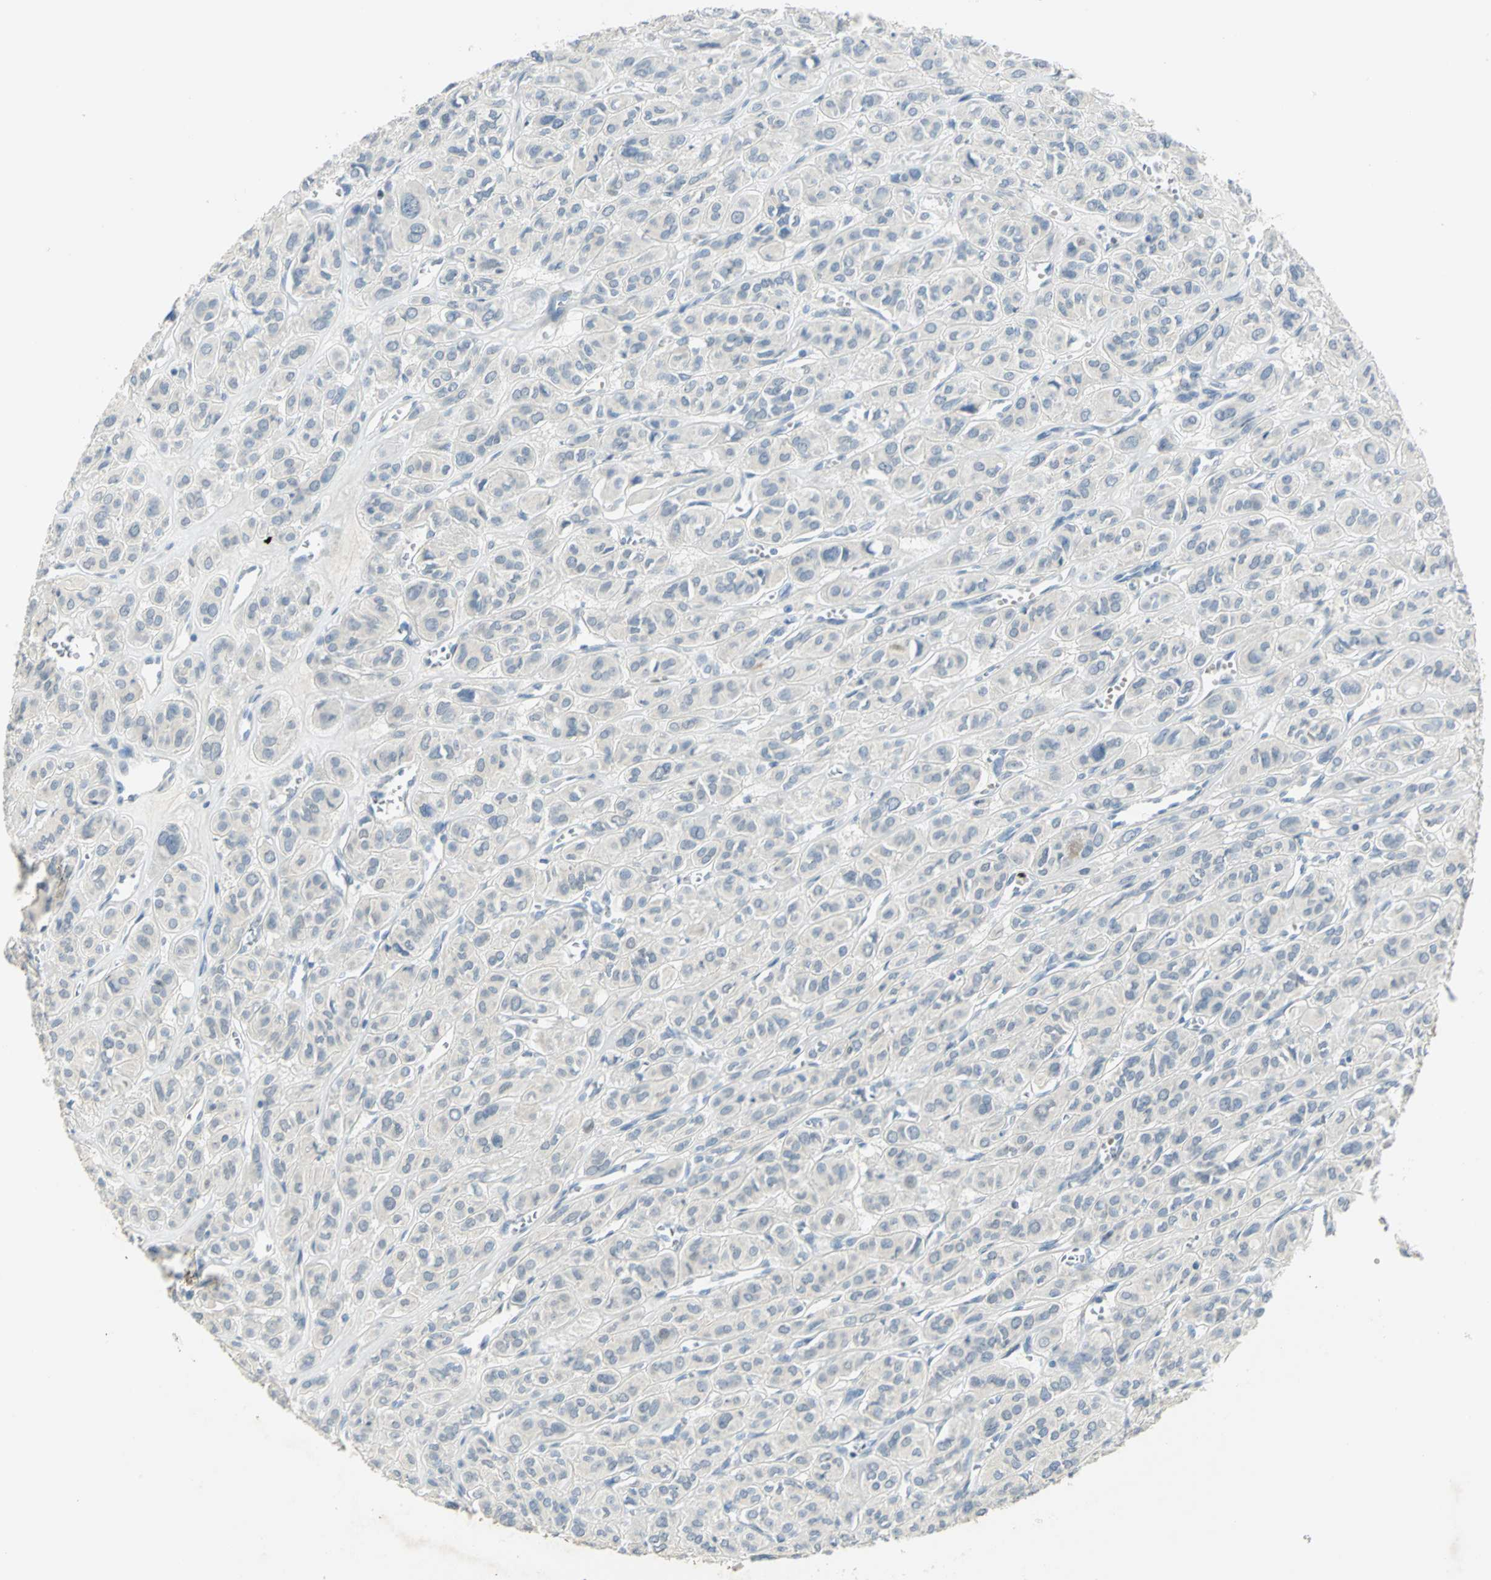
{"staining": {"intensity": "negative", "quantity": "none", "location": "none"}, "tissue": "thyroid cancer", "cell_type": "Tumor cells", "image_type": "cancer", "snomed": [{"axis": "morphology", "description": "Follicular adenoma carcinoma, NOS"}, {"axis": "topography", "description": "Thyroid gland"}], "caption": "IHC of thyroid cancer demonstrates no staining in tumor cells.", "gene": "BCL6", "patient": {"sex": "female", "age": 71}}